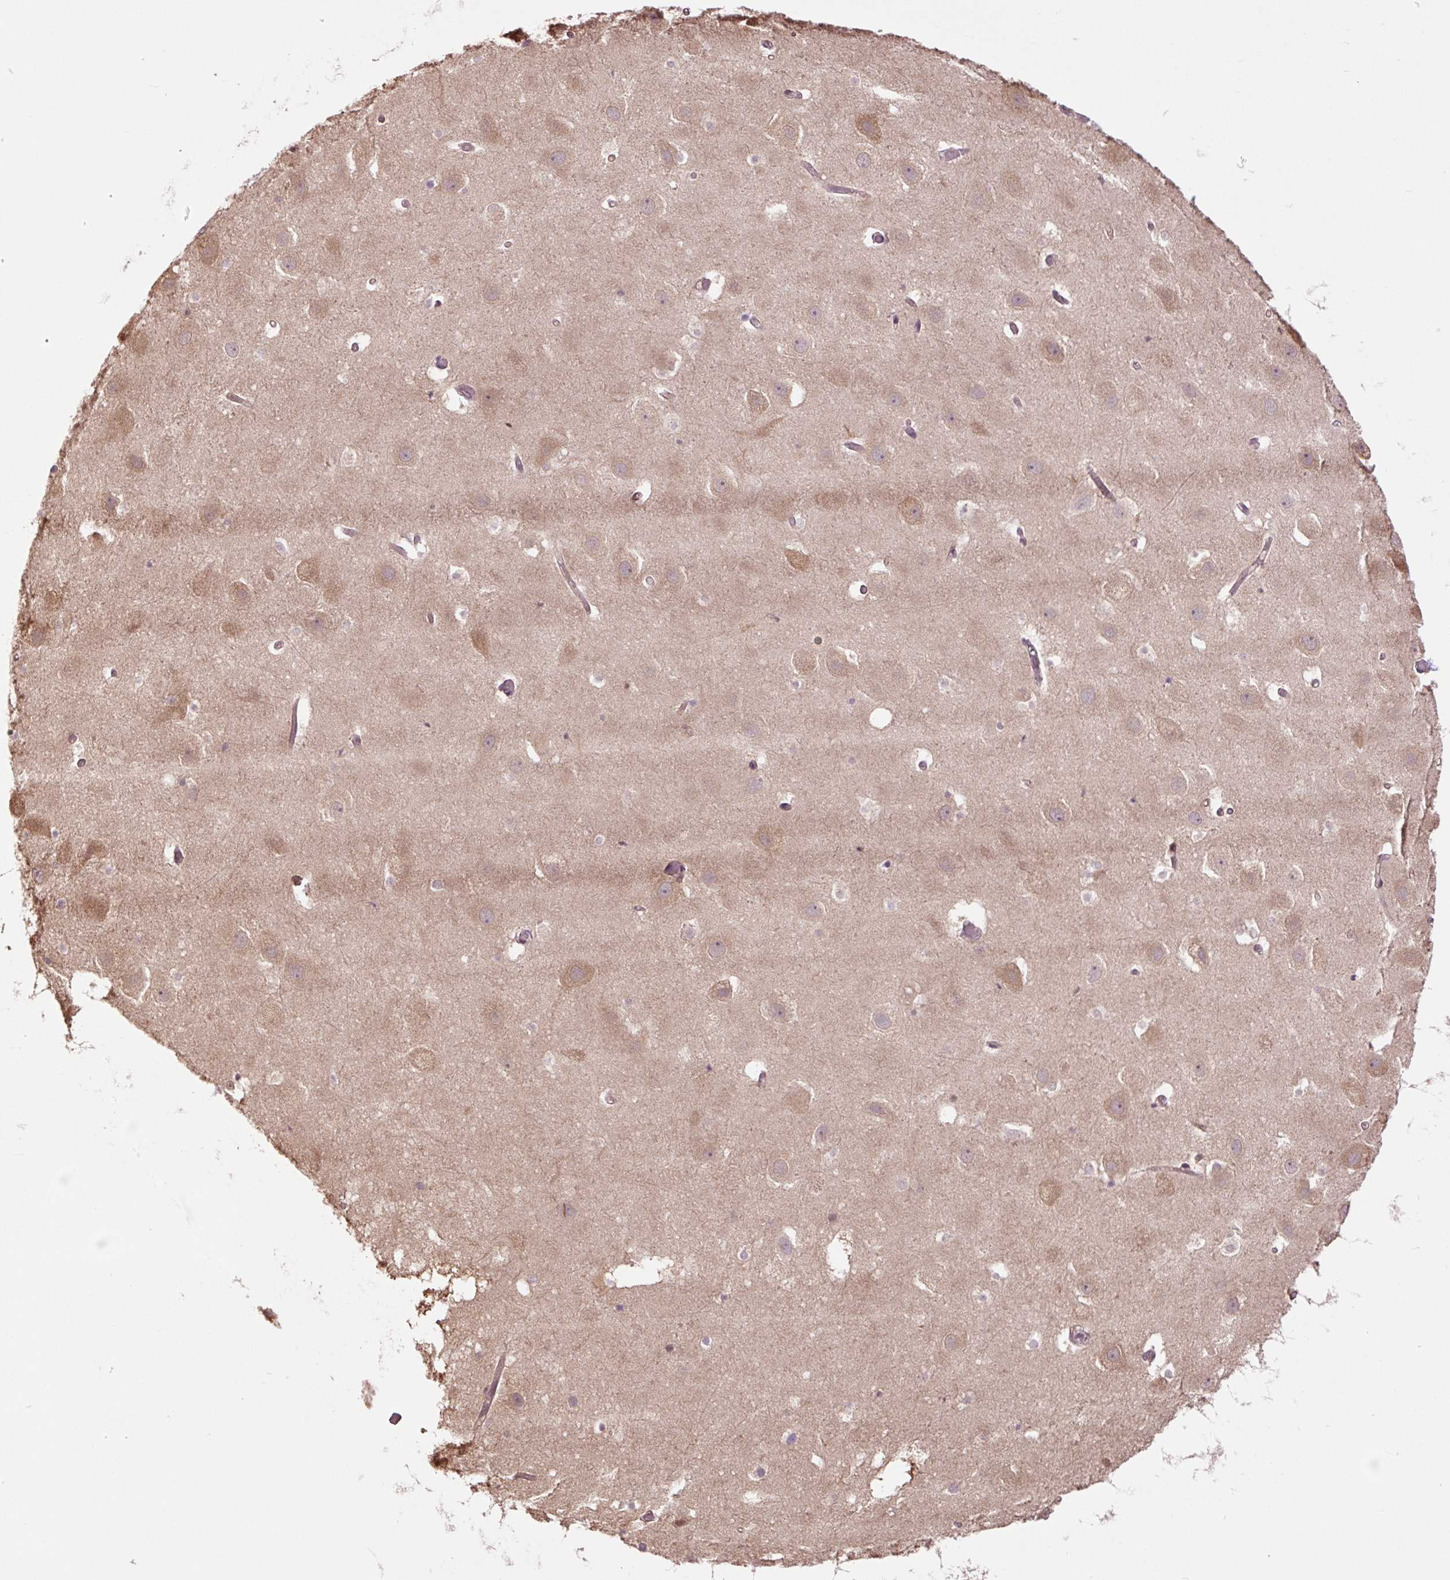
{"staining": {"intensity": "negative", "quantity": "none", "location": "none"}, "tissue": "hippocampus", "cell_type": "Glial cells", "image_type": "normal", "snomed": [{"axis": "morphology", "description": "Normal tissue, NOS"}, {"axis": "topography", "description": "Hippocampus"}], "caption": "This is an immunohistochemistry photomicrograph of normal human hippocampus. There is no expression in glial cells.", "gene": "TPT1", "patient": {"sex": "female", "age": 52}}